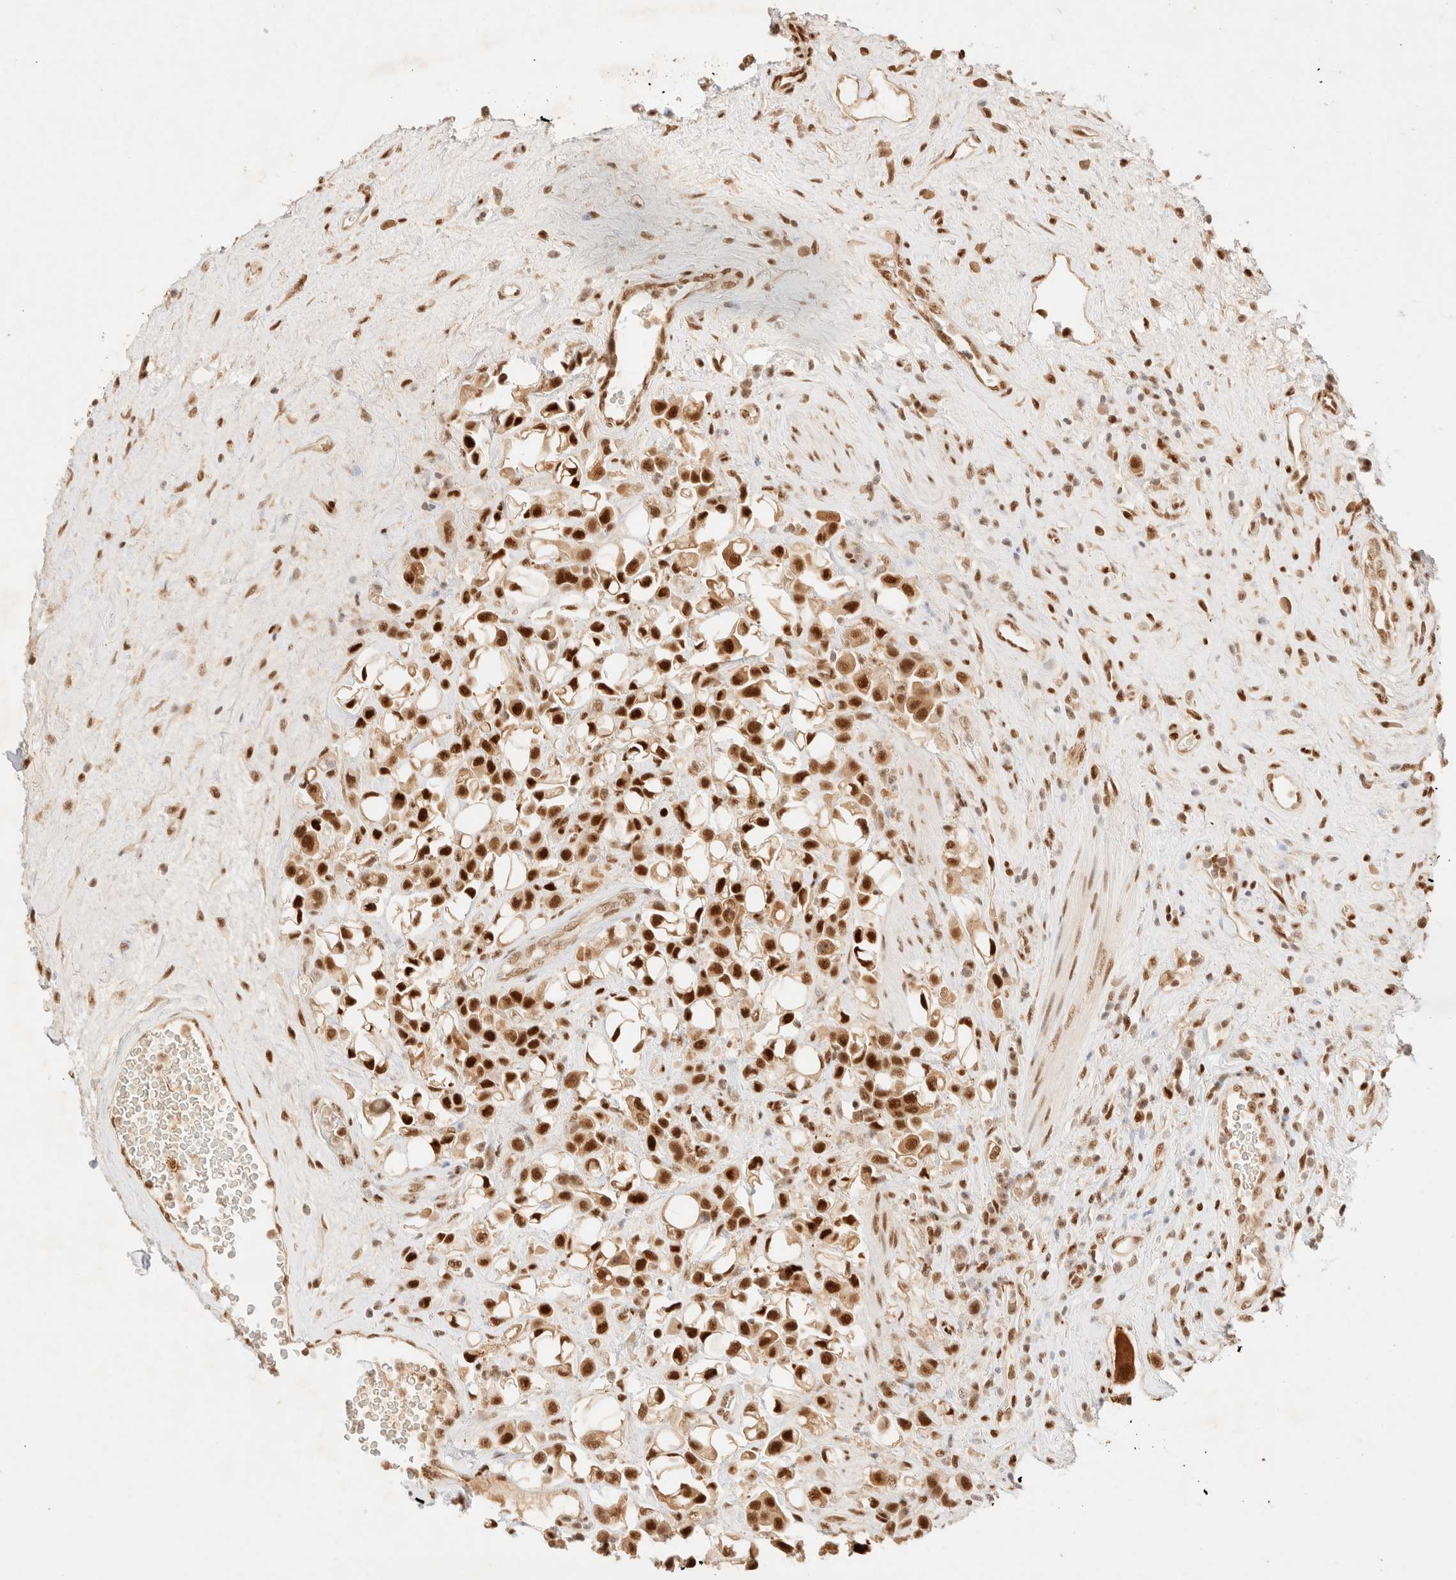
{"staining": {"intensity": "strong", "quantity": ">75%", "location": "nuclear"}, "tissue": "urothelial cancer", "cell_type": "Tumor cells", "image_type": "cancer", "snomed": [{"axis": "morphology", "description": "Urothelial carcinoma, High grade"}, {"axis": "topography", "description": "Urinary bladder"}], "caption": "High-grade urothelial carcinoma tissue reveals strong nuclear staining in about >75% of tumor cells", "gene": "ZNF768", "patient": {"sex": "male", "age": 50}}